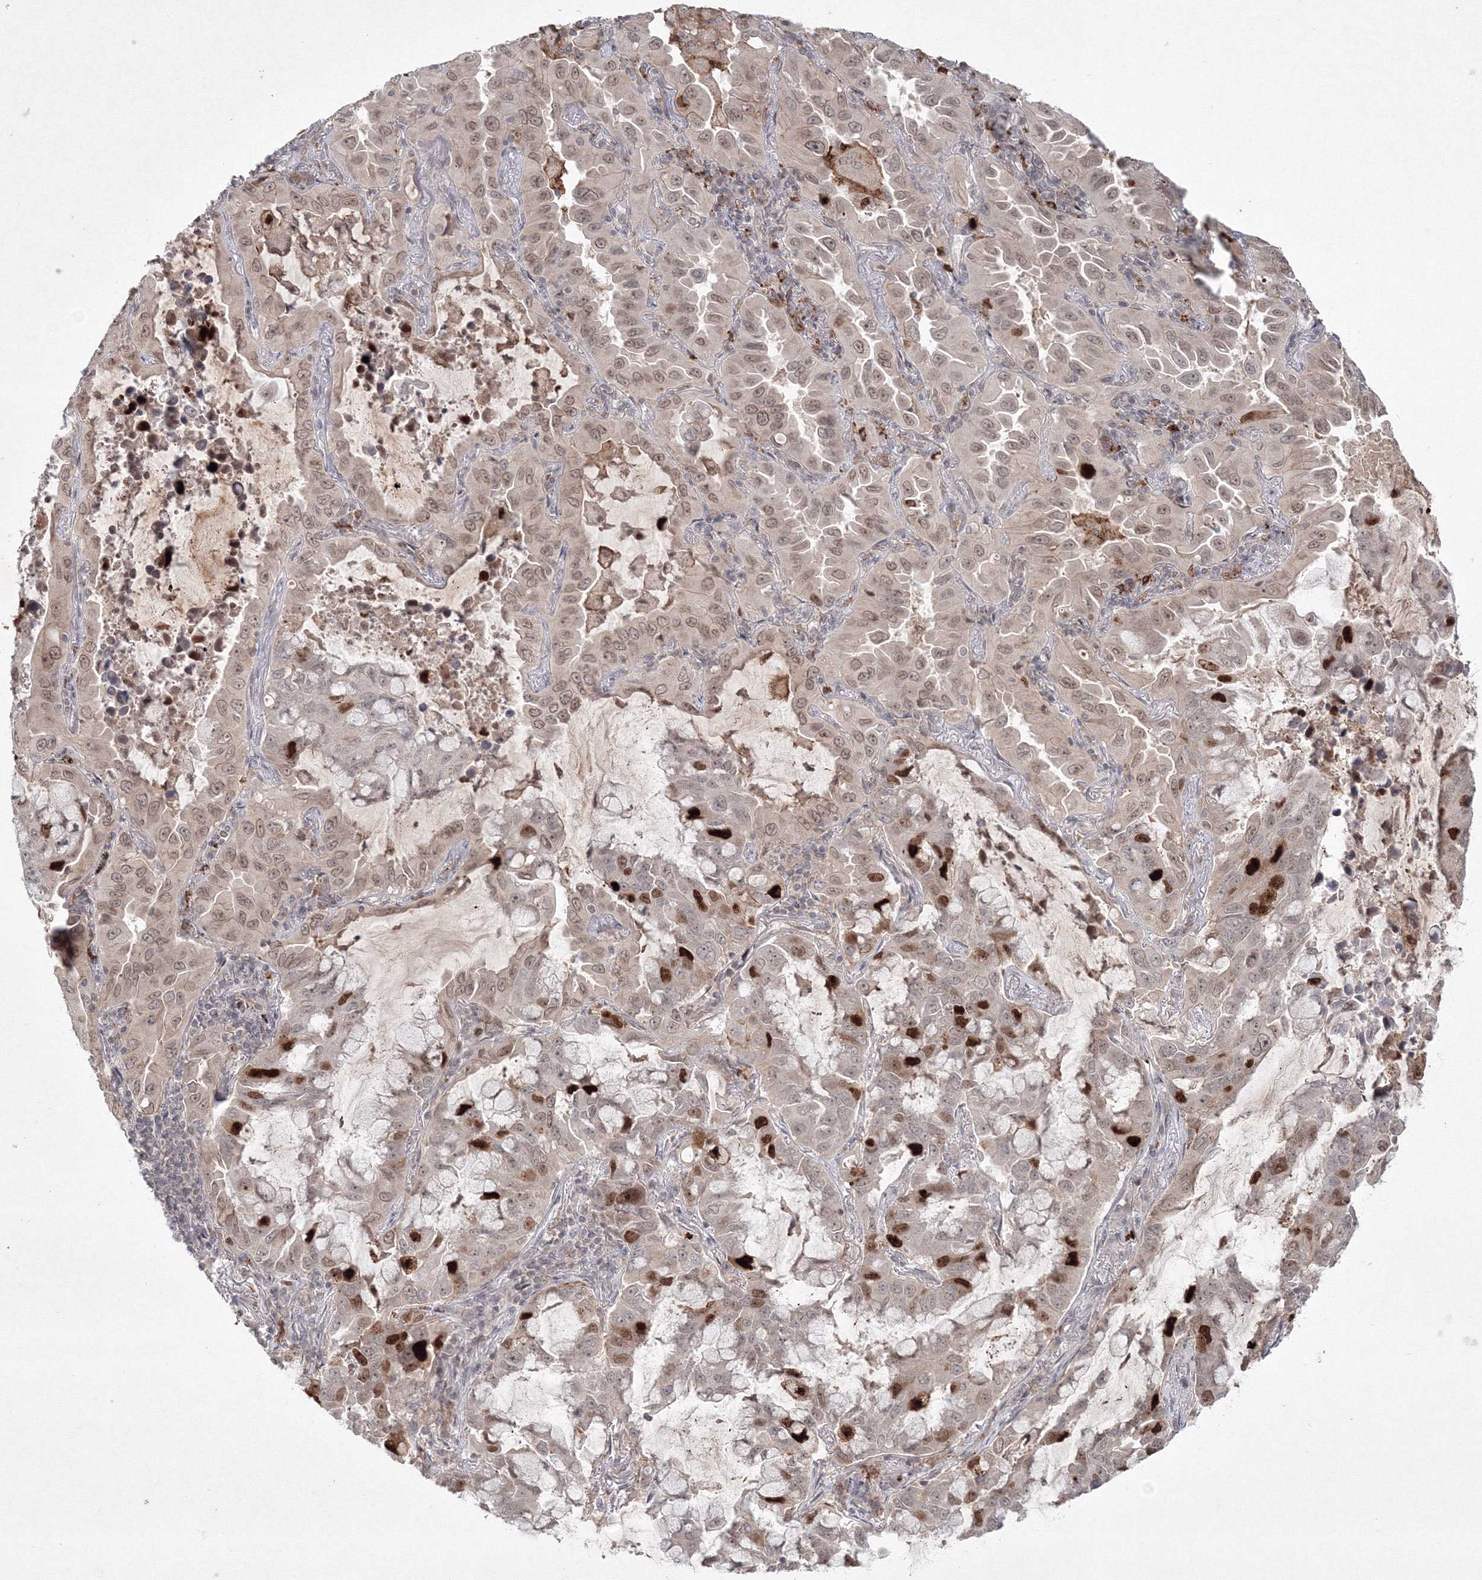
{"staining": {"intensity": "moderate", "quantity": "25%-75%", "location": "nuclear"}, "tissue": "lung cancer", "cell_type": "Tumor cells", "image_type": "cancer", "snomed": [{"axis": "morphology", "description": "Adenocarcinoma, NOS"}, {"axis": "topography", "description": "Lung"}], "caption": "Protein staining exhibits moderate nuclear expression in approximately 25%-75% of tumor cells in lung adenocarcinoma.", "gene": "KIF20A", "patient": {"sex": "male", "age": 64}}